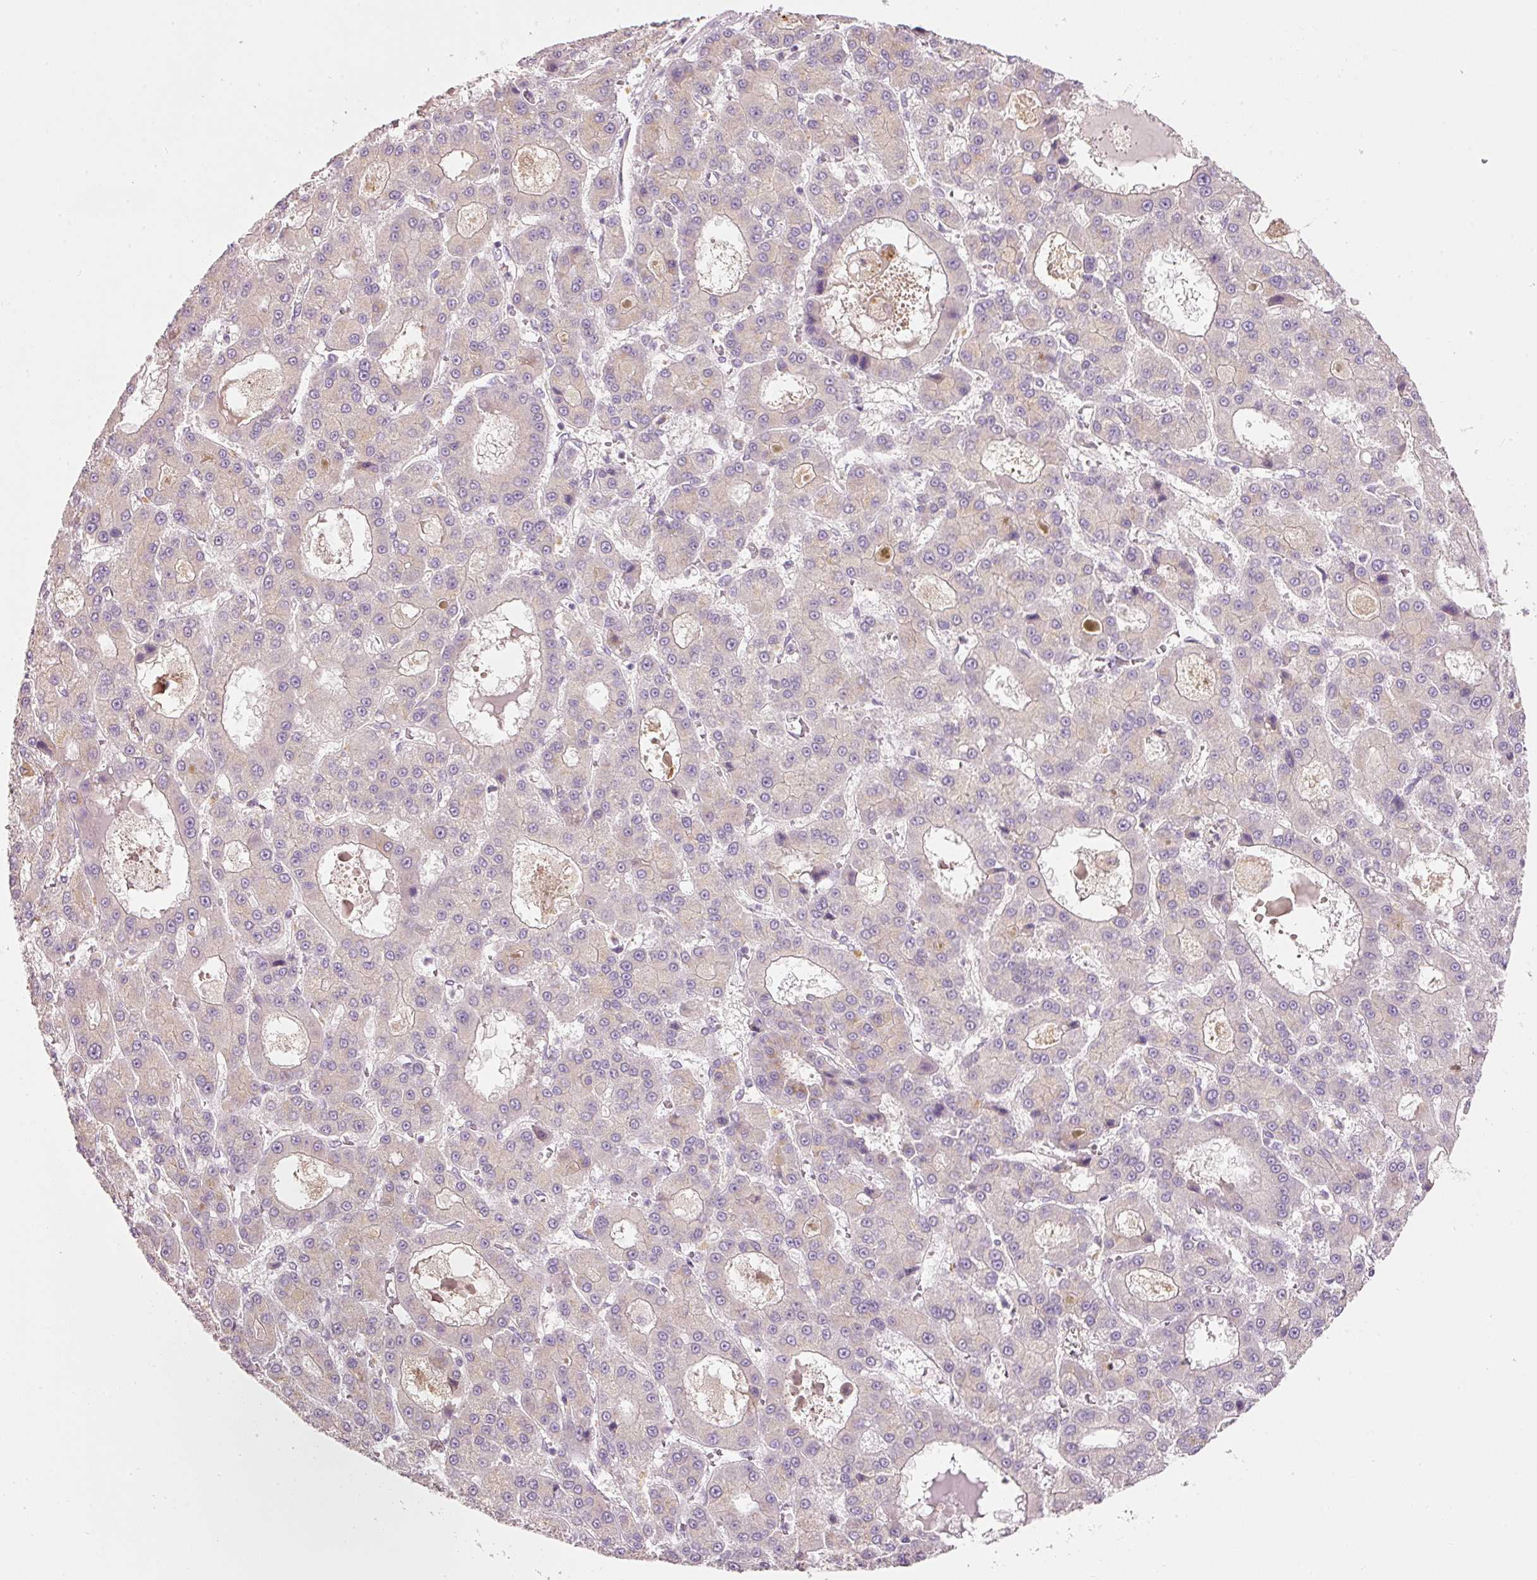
{"staining": {"intensity": "negative", "quantity": "none", "location": "none"}, "tissue": "liver cancer", "cell_type": "Tumor cells", "image_type": "cancer", "snomed": [{"axis": "morphology", "description": "Carcinoma, Hepatocellular, NOS"}, {"axis": "topography", "description": "Liver"}], "caption": "High magnification brightfield microscopy of liver cancer stained with DAB (3,3'-diaminobenzidine) (brown) and counterstained with hematoxylin (blue): tumor cells show no significant staining.", "gene": "RNF167", "patient": {"sex": "male", "age": 70}}